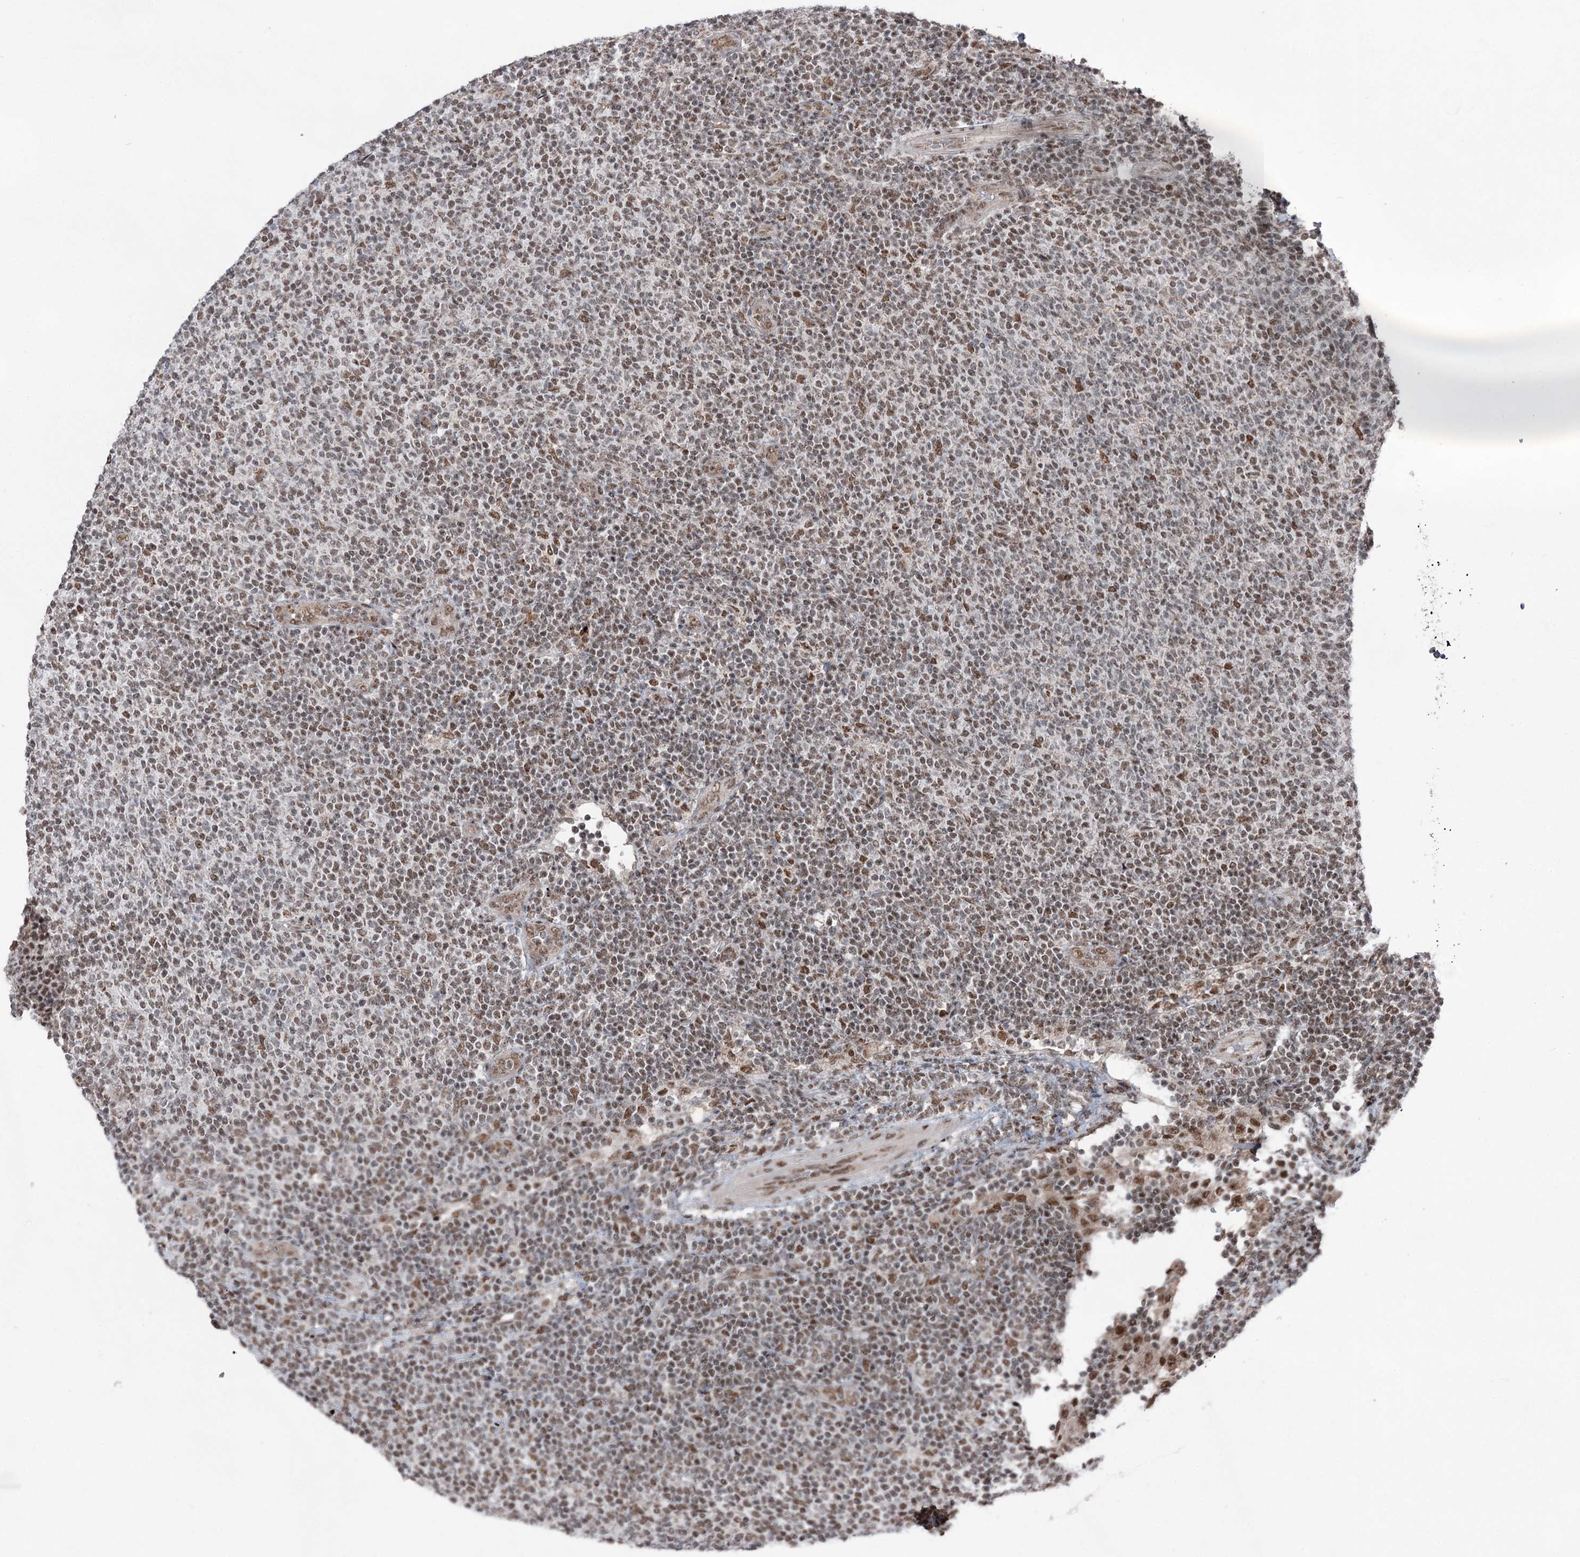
{"staining": {"intensity": "weak", "quantity": "25%-75%", "location": "nuclear"}, "tissue": "lymphoma", "cell_type": "Tumor cells", "image_type": "cancer", "snomed": [{"axis": "morphology", "description": "Malignant lymphoma, non-Hodgkin's type, Low grade"}, {"axis": "topography", "description": "Lymph node"}], "caption": "High-power microscopy captured an immunohistochemistry photomicrograph of low-grade malignant lymphoma, non-Hodgkin's type, revealing weak nuclear staining in about 25%-75% of tumor cells. (brown staining indicates protein expression, while blue staining denotes nuclei).", "gene": "ZCCHC8", "patient": {"sex": "male", "age": 66}}